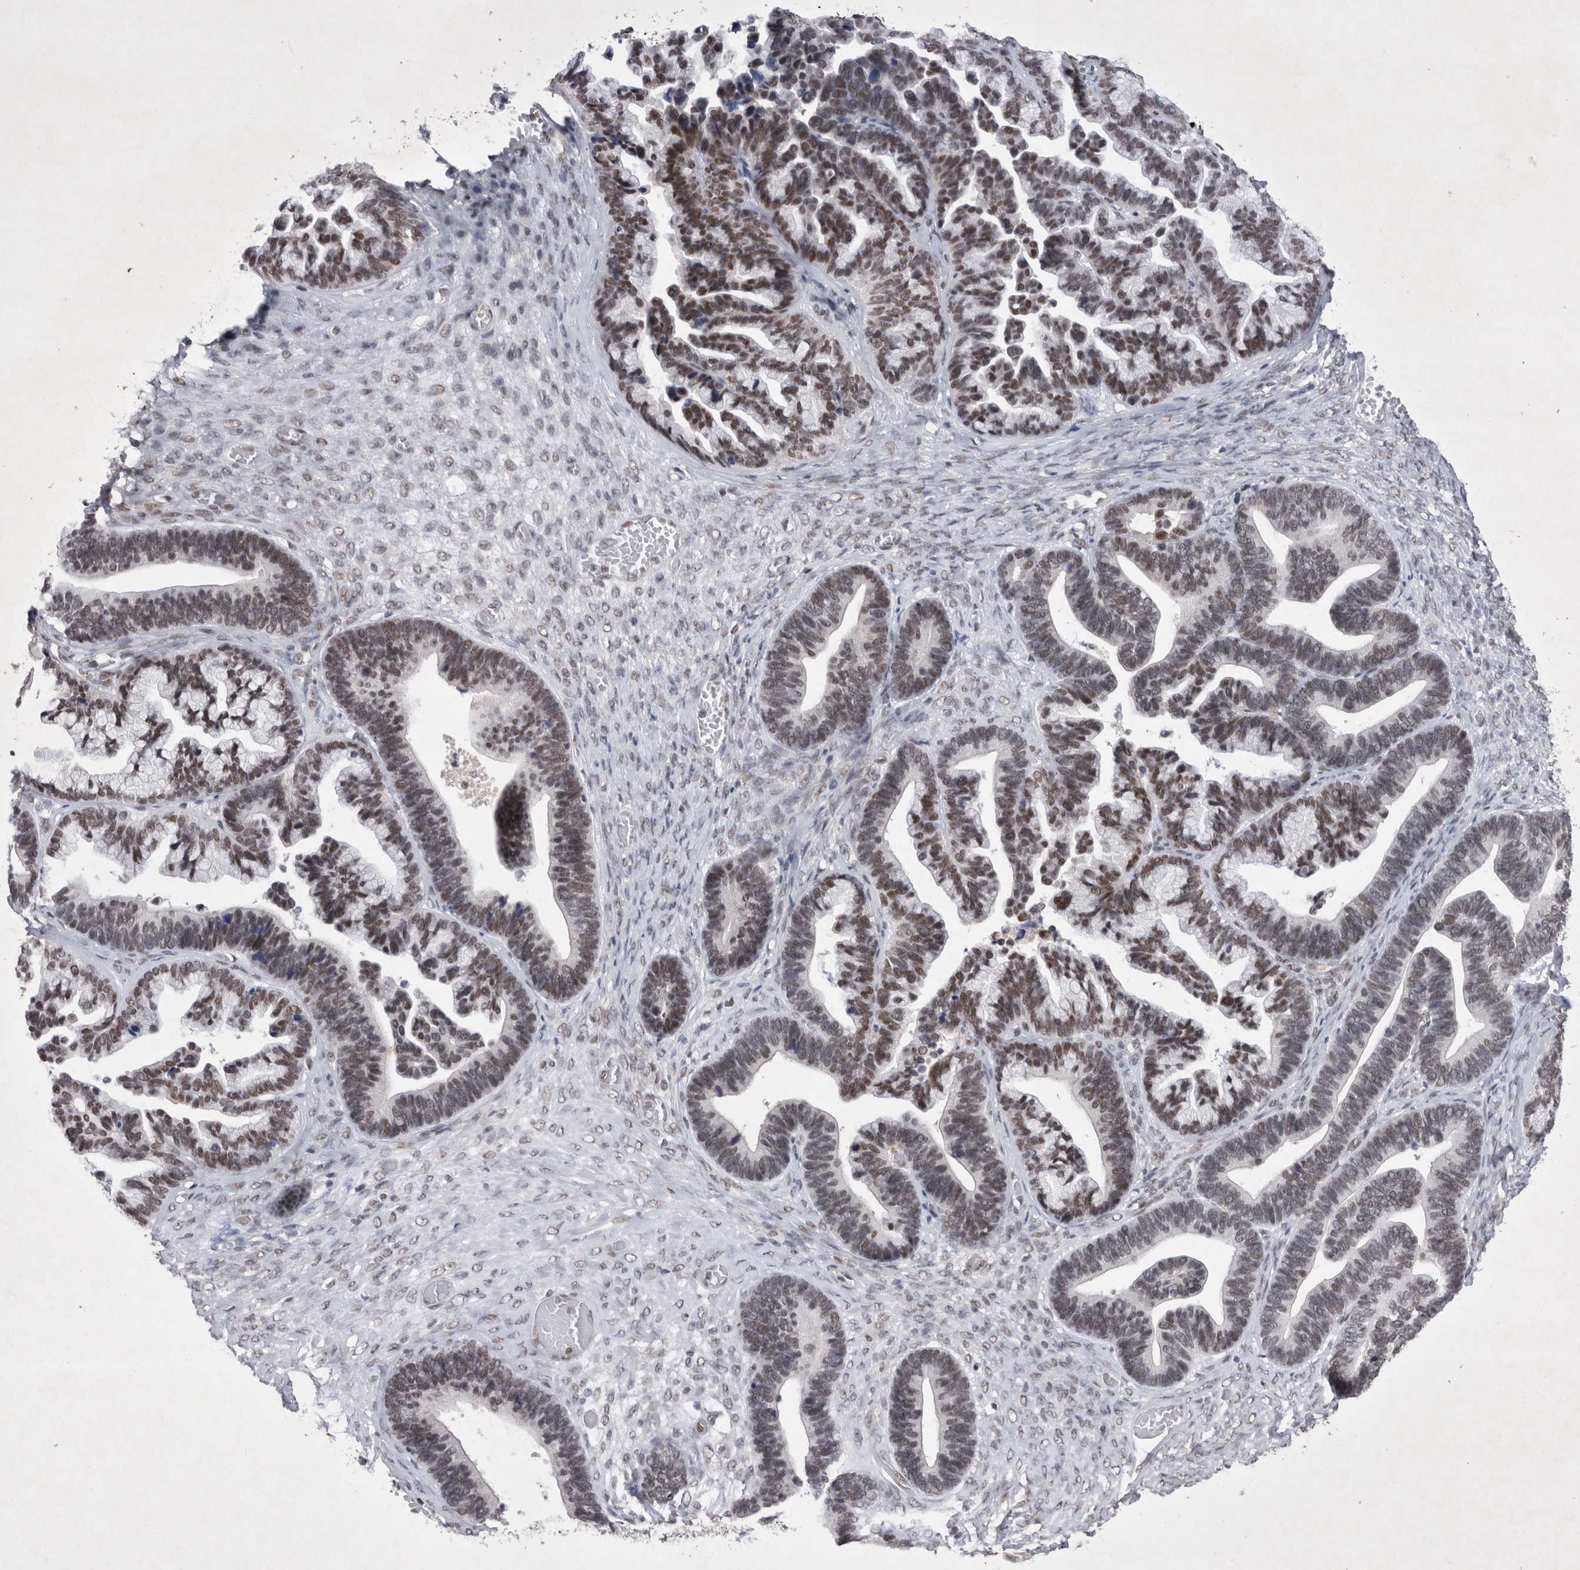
{"staining": {"intensity": "moderate", "quantity": ">75%", "location": "nuclear"}, "tissue": "ovarian cancer", "cell_type": "Tumor cells", "image_type": "cancer", "snomed": [{"axis": "morphology", "description": "Cystadenocarcinoma, serous, NOS"}, {"axis": "topography", "description": "Ovary"}], "caption": "Serous cystadenocarcinoma (ovarian) stained with a protein marker demonstrates moderate staining in tumor cells.", "gene": "RBM6", "patient": {"sex": "female", "age": 56}}